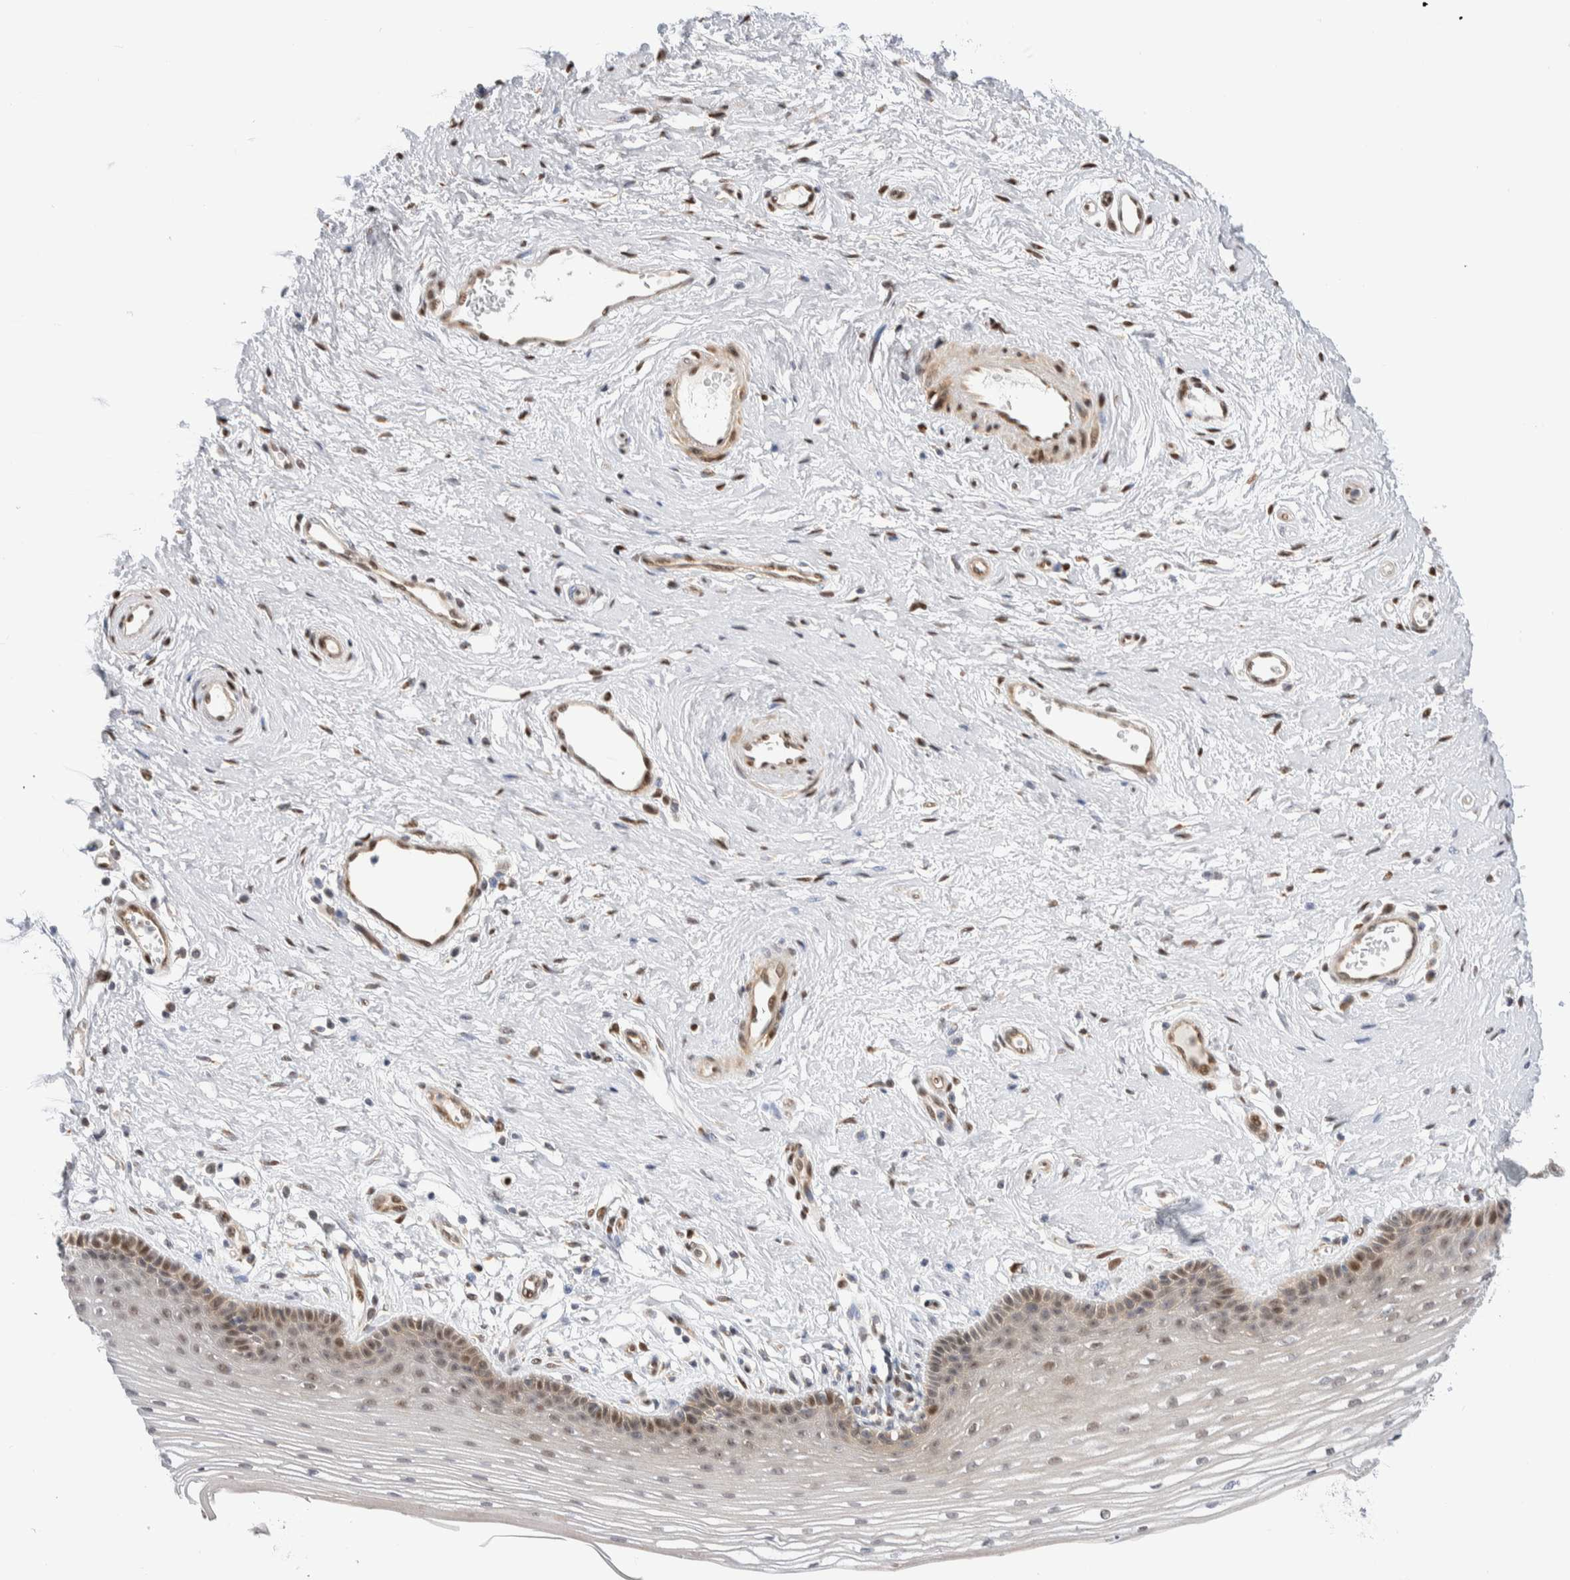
{"staining": {"intensity": "moderate", "quantity": "25%-75%", "location": "cytoplasmic/membranous"}, "tissue": "vagina", "cell_type": "Squamous epithelial cells", "image_type": "normal", "snomed": [{"axis": "morphology", "description": "Normal tissue, NOS"}, {"axis": "topography", "description": "Vagina"}], "caption": "Protein analysis of unremarkable vagina demonstrates moderate cytoplasmic/membranous expression in approximately 25%-75% of squamous epithelial cells.", "gene": "NSMAF", "patient": {"sex": "female", "age": 46}}